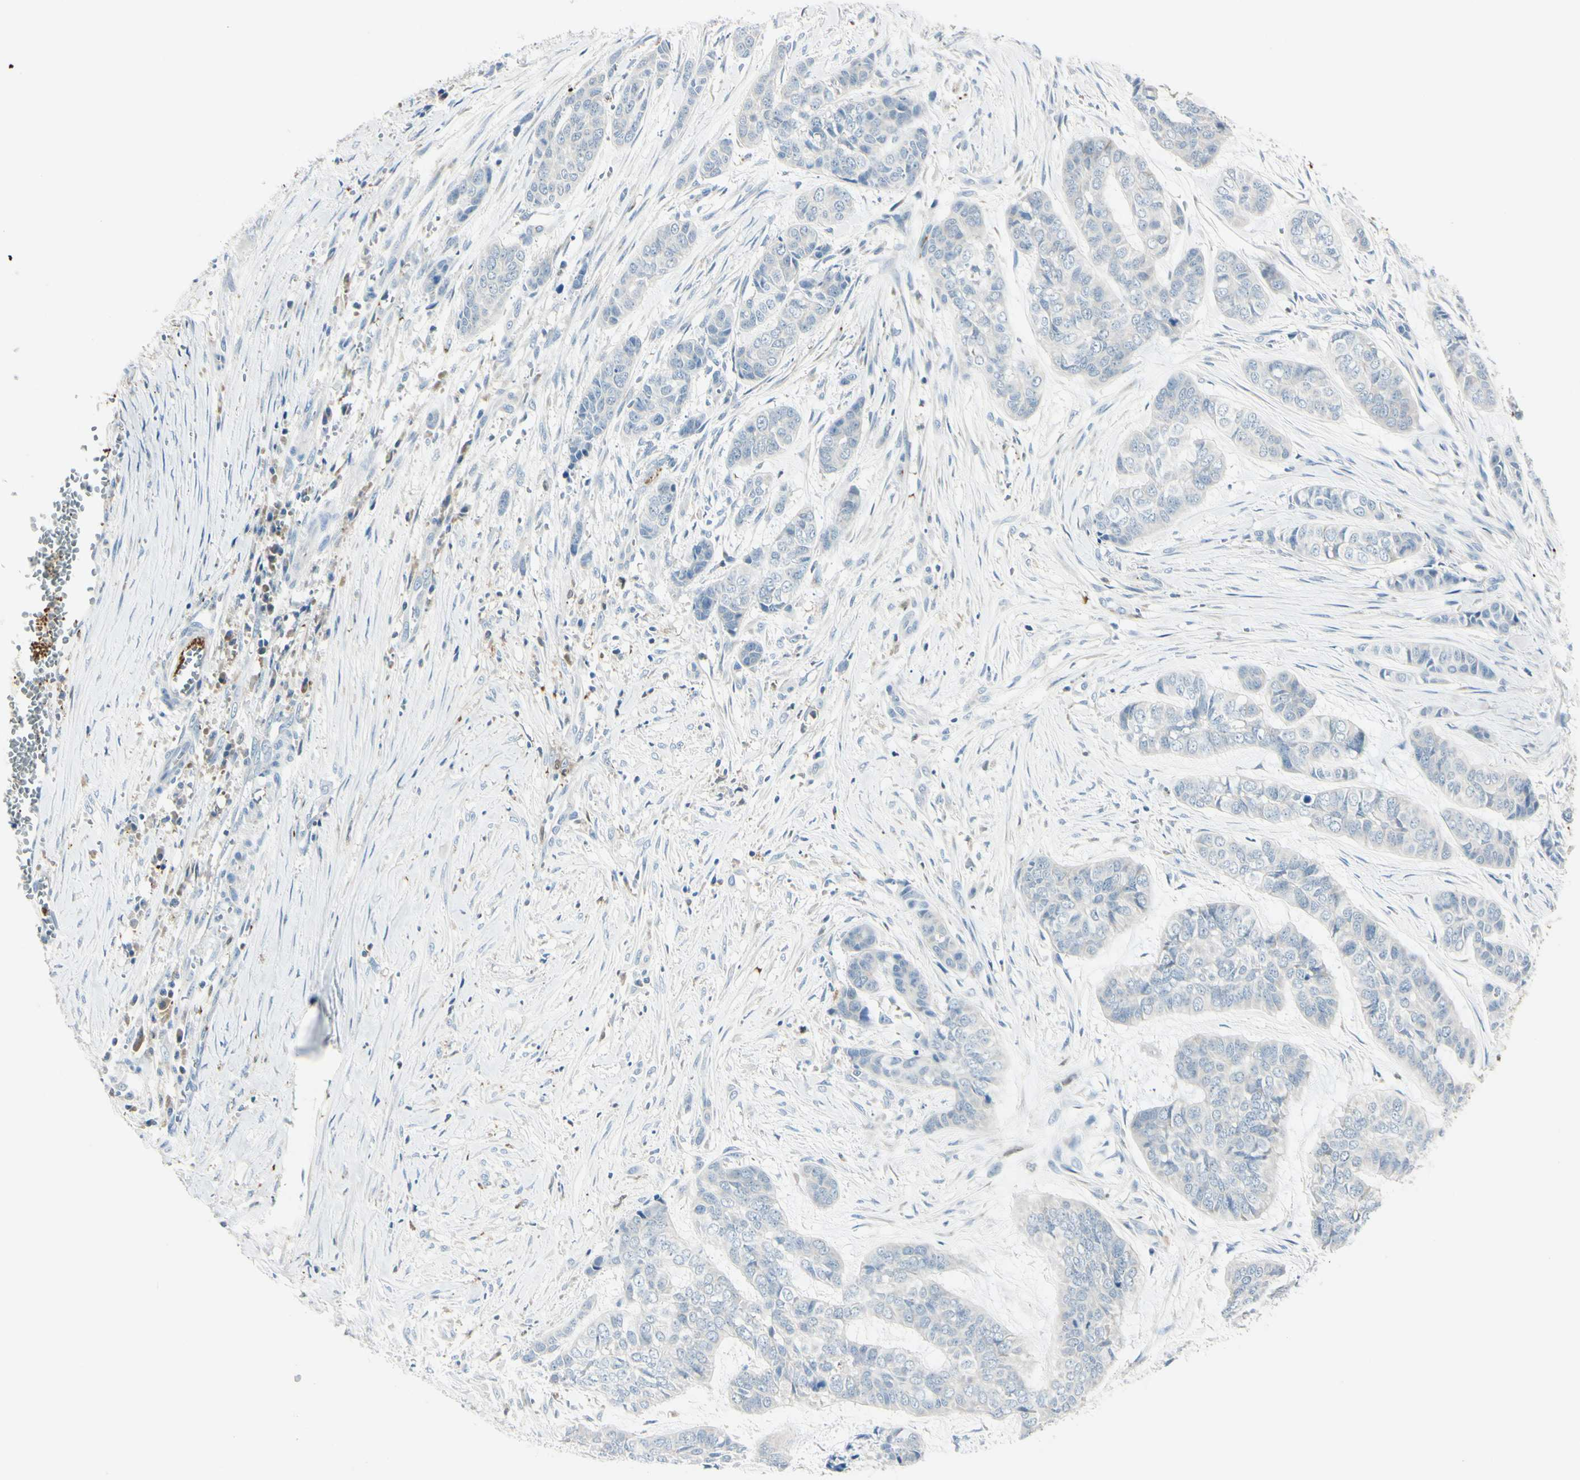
{"staining": {"intensity": "negative", "quantity": "none", "location": "none"}, "tissue": "skin cancer", "cell_type": "Tumor cells", "image_type": "cancer", "snomed": [{"axis": "morphology", "description": "Basal cell carcinoma"}, {"axis": "topography", "description": "Skin"}], "caption": "DAB immunohistochemical staining of skin cancer (basal cell carcinoma) demonstrates no significant staining in tumor cells.", "gene": "CYRIB", "patient": {"sex": "female", "age": 64}}